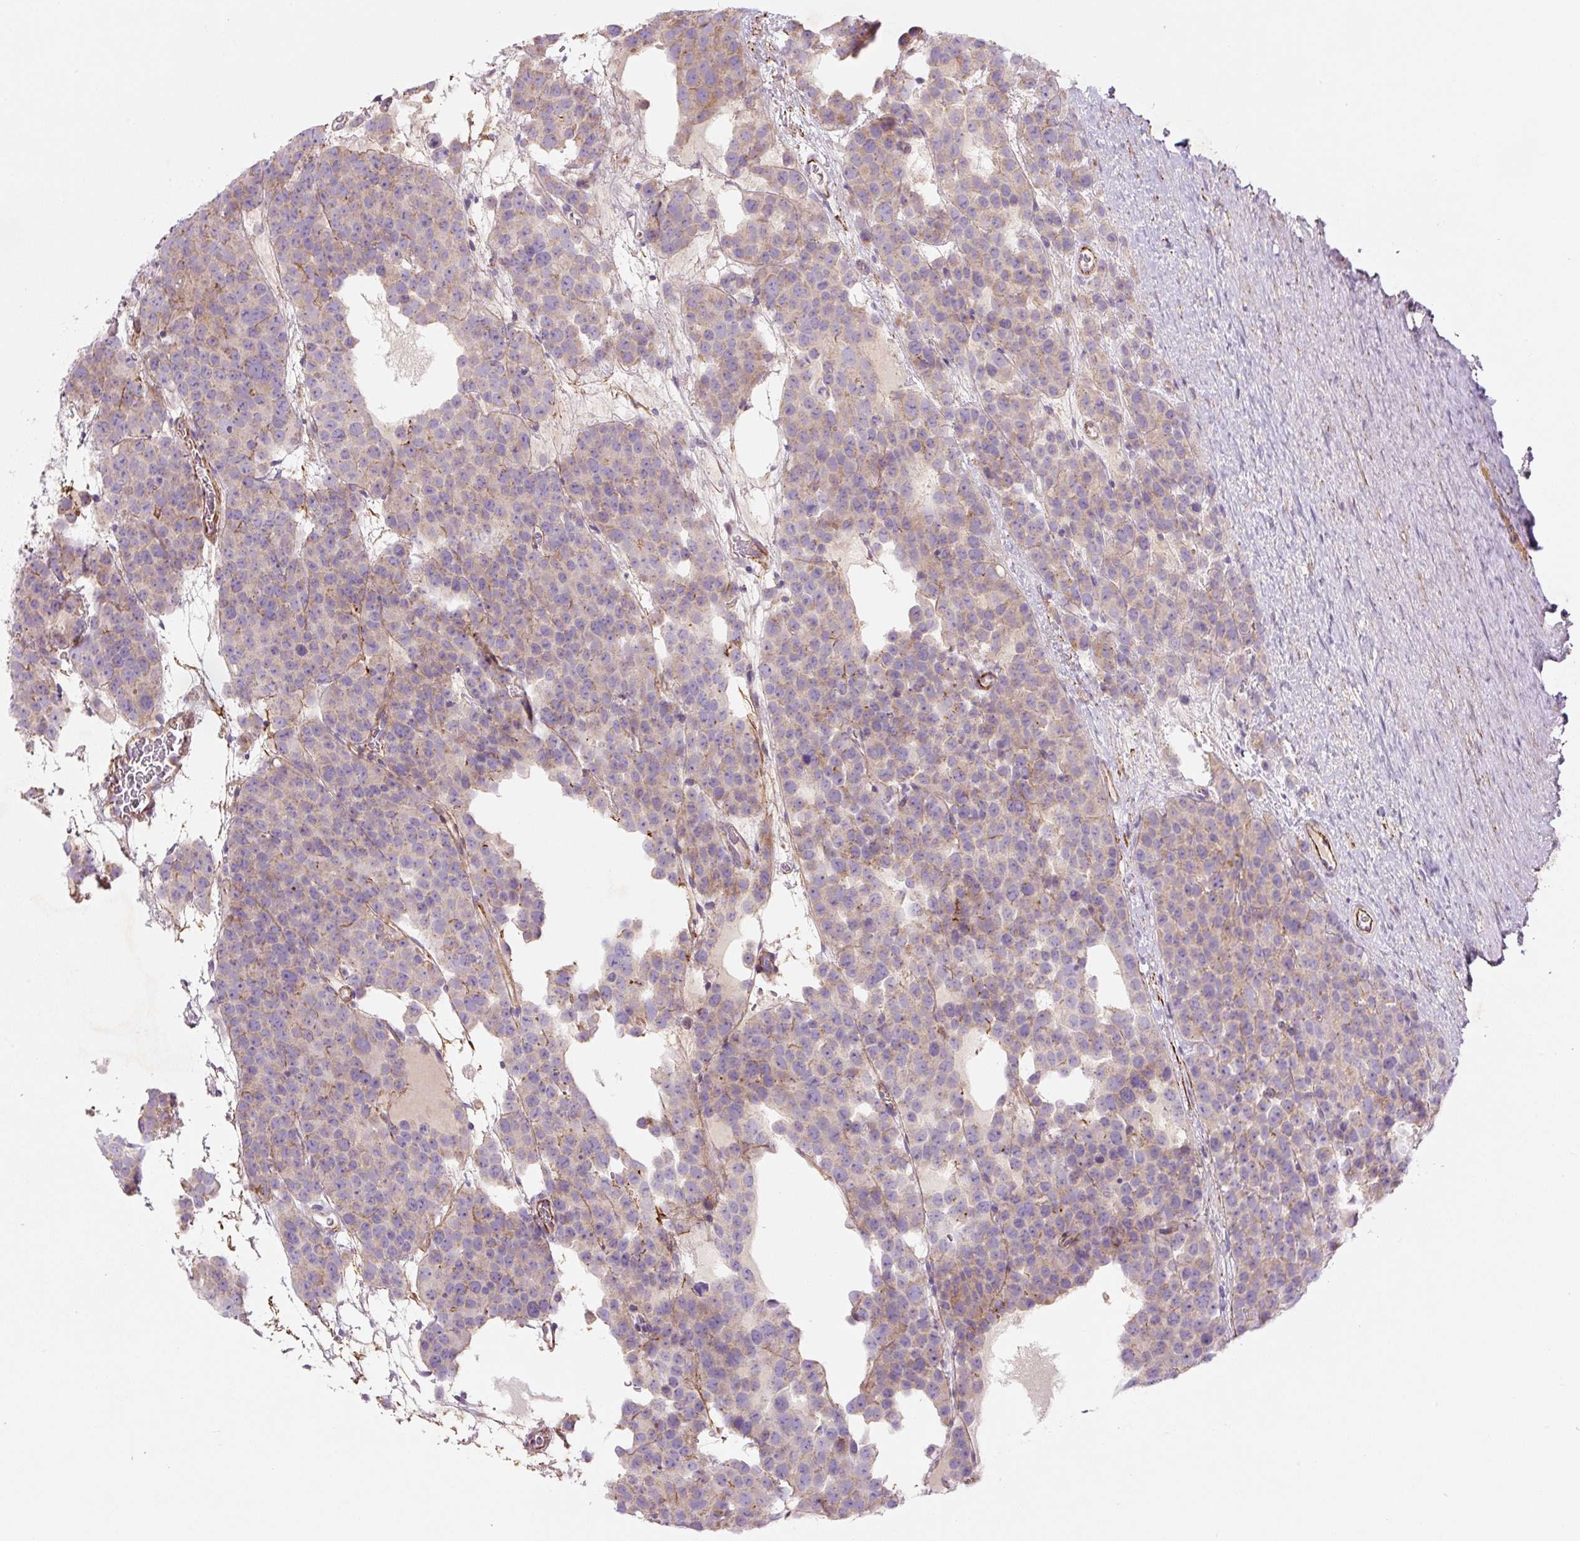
{"staining": {"intensity": "weak", "quantity": "<25%", "location": "cytoplasmic/membranous"}, "tissue": "testis cancer", "cell_type": "Tumor cells", "image_type": "cancer", "snomed": [{"axis": "morphology", "description": "Seminoma, NOS"}, {"axis": "topography", "description": "Testis"}], "caption": "A histopathology image of human testis seminoma is negative for staining in tumor cells.", "gene": "CCNI2", "patient": {"sex": "male", "age": 71}}